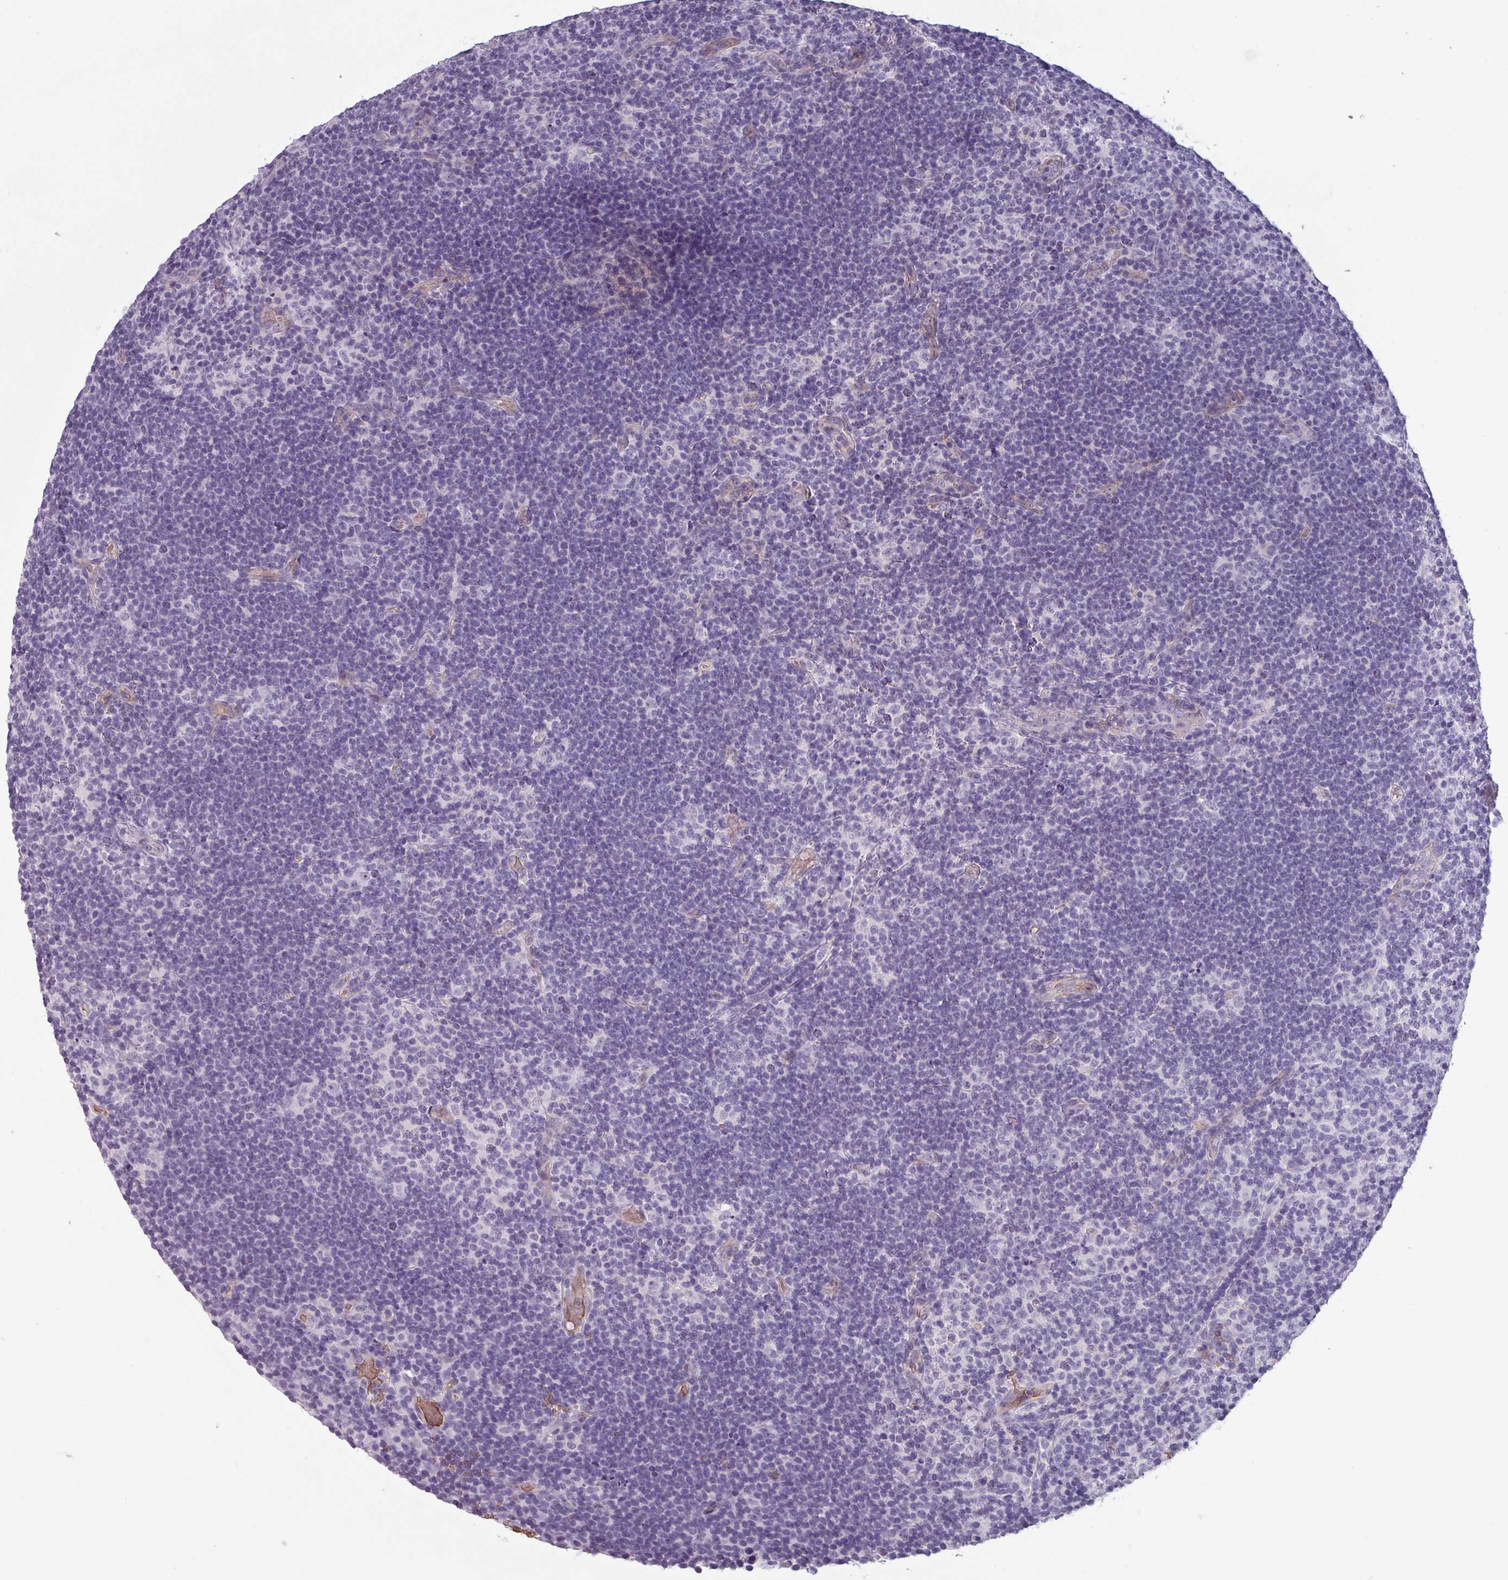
{"staining": {"intensity": "negative", "quantity": "none", "location": "none"}, "tissue": "lymphoma", "cell_type": "Tumor cells", "image_type": "cancer", "snomed": [{"axis": "morphology", "description": "Hodgkin's disease, NOS"}, {"axis": "topography", "description": "Lymph node"}], "caption": "Tumor cells are negative for brown protein staining in Hodgkin's disease.", "gene": "AREL1", "patient": {"sex": "female", "age": 57}}